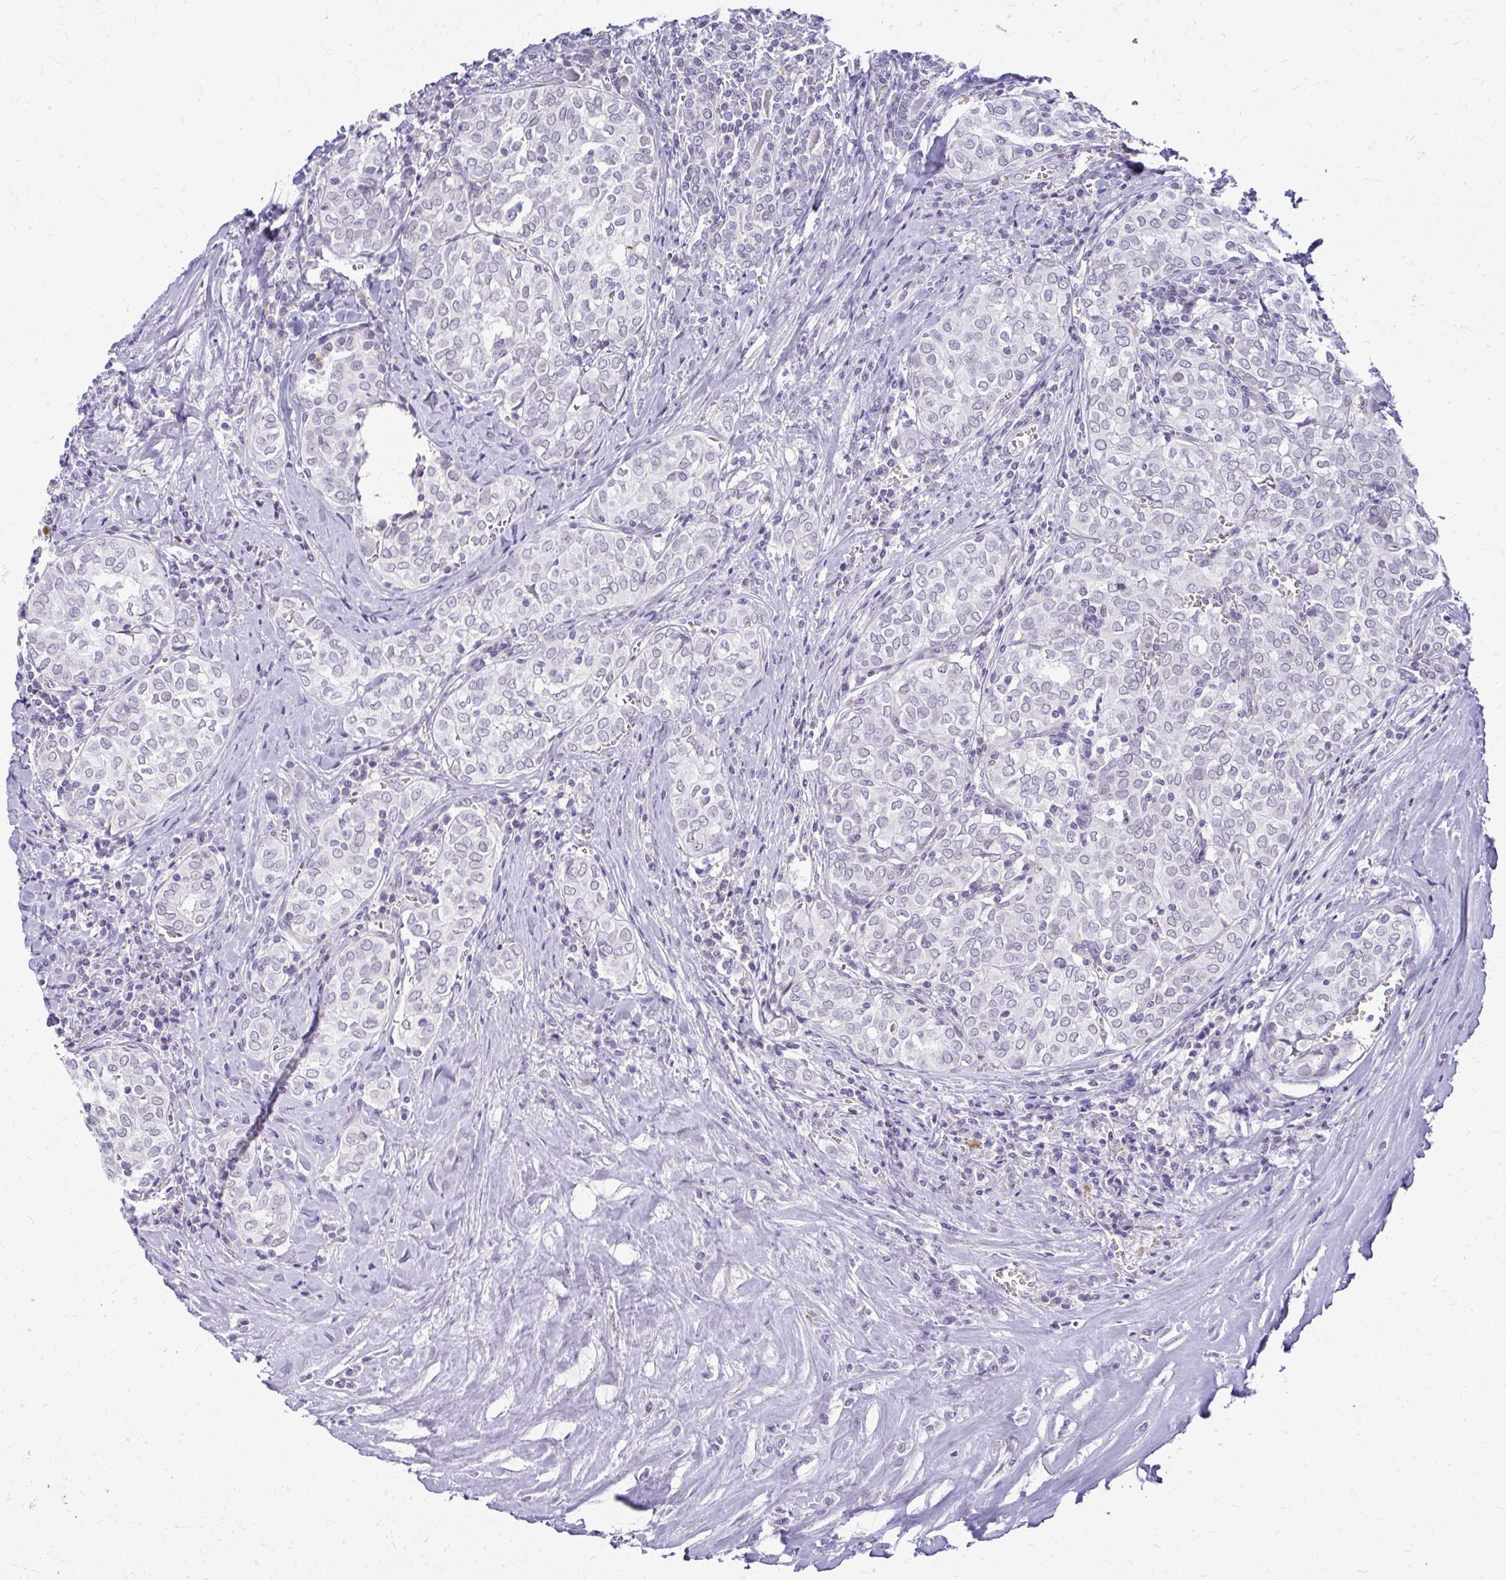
{"staining": {"intensity": "negative", "quantity": "none", "location": "none"}, "tissue": "thyroid cancer", "cell_type": "Tumor cells", "image_type": "cancer", "snomed": [{"axis": "morphology", "description": "Papillary adenocarcinoma, NOS"}, {"axis": "topography", "description": "Thyroid gland"}], "caption": "High magnification brightfield microscopy of thyroid papillary adenocarcinoma stained with DAB (3,3'-diaminobenzidine) (brown) and counterstained with hematoxylin (blue): tumor cells show no significant positivity.", "gene": "TEX33", "patient": {"sex": "female", "age": 30}}